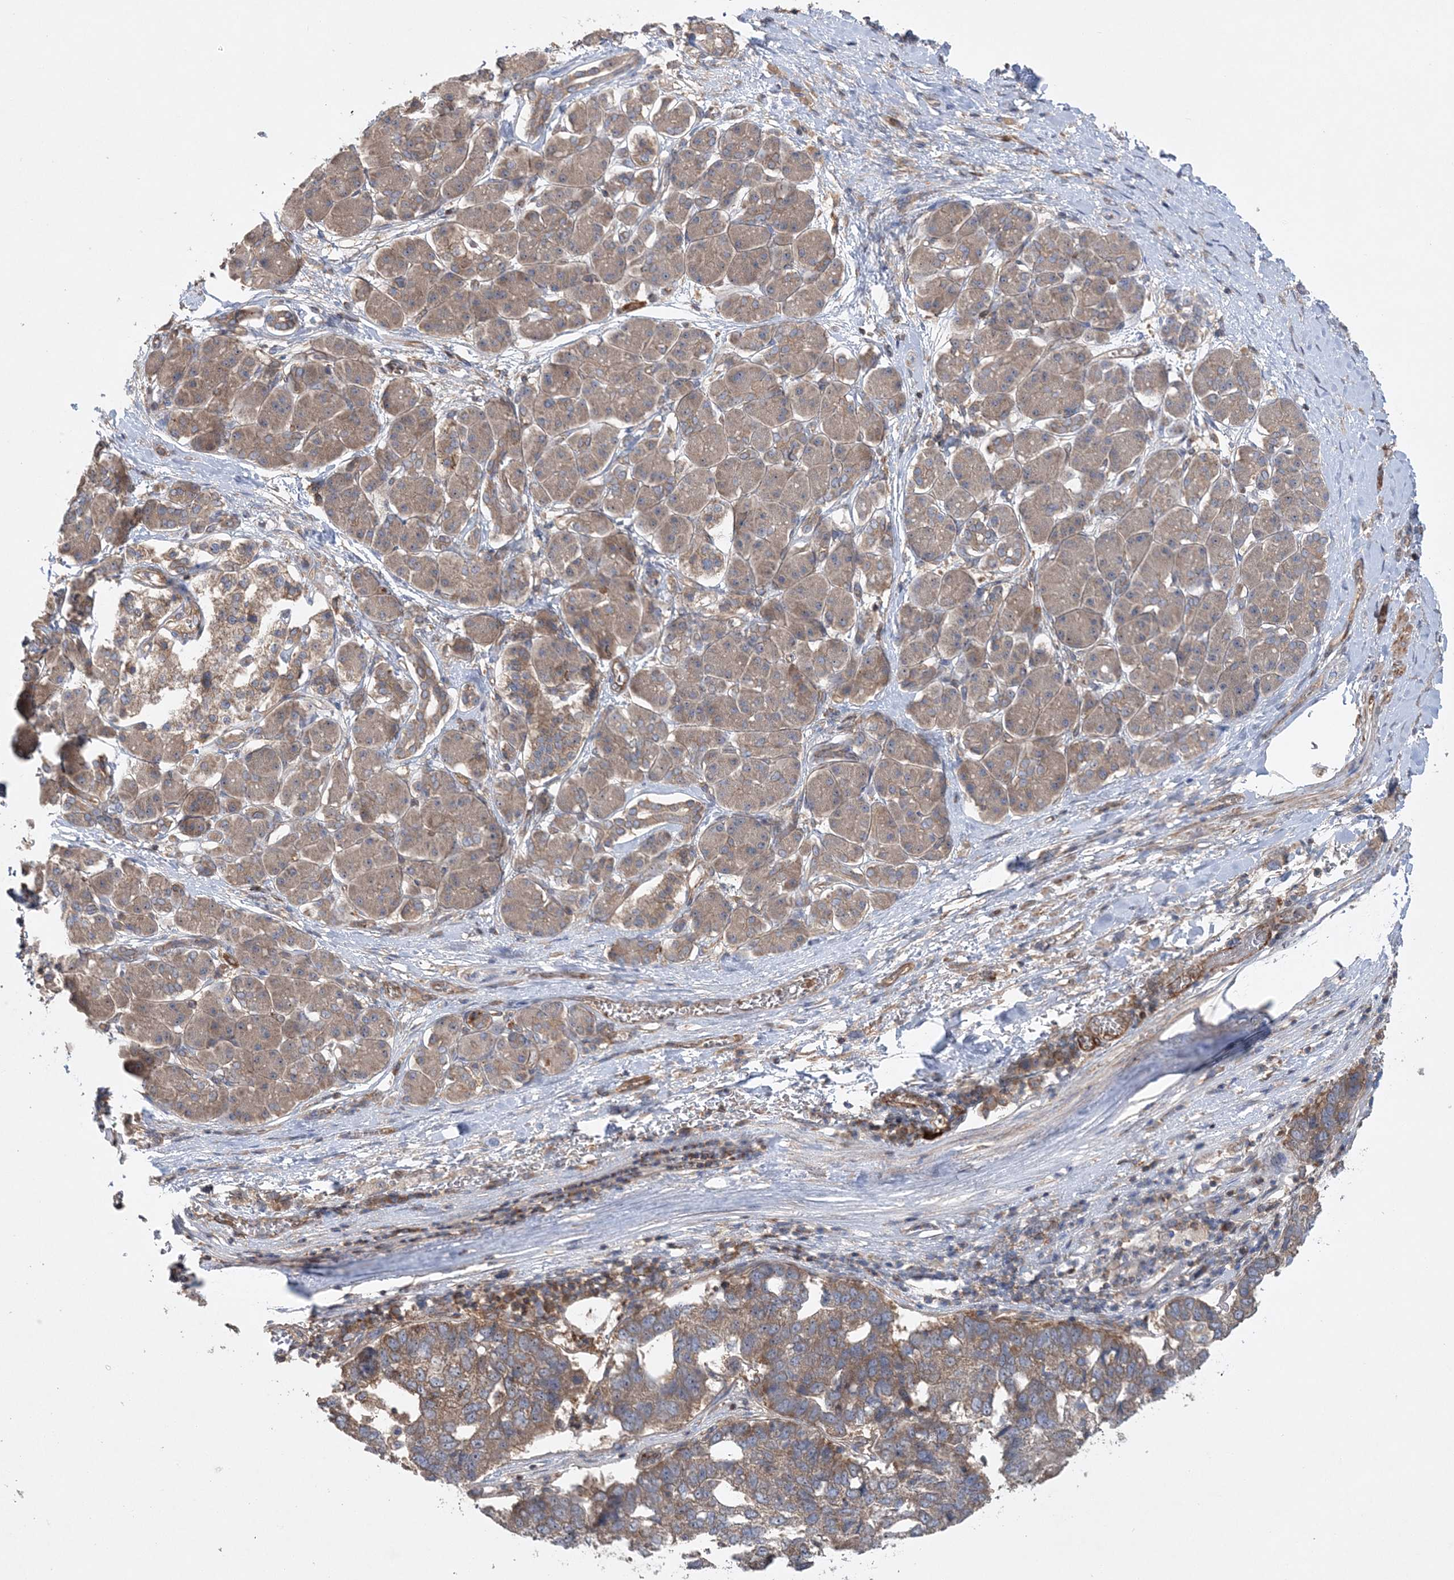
{"staining": {"intensity": "moderate", "quantity": ">75%", "location": "cytoplasmic/membranous"}, "tissue": "pancreatic cancer", "cell_type": "Tumor cells", "image_type": "cancer", "snomed": [{"axis": "morphology", "description": "Adenocarcinoma, NOS"}, {"axis": "topography", "description": "Pancreas"}], "caption": "Human adenocarcinoma (pancreatic) stained for a protein (brown) displays moderate cytoplasmic/membranous positive expression in approximately >75% of tumor cells.", "gene": "ACAP2", "patient": {"sex": "female", "age": 61}}